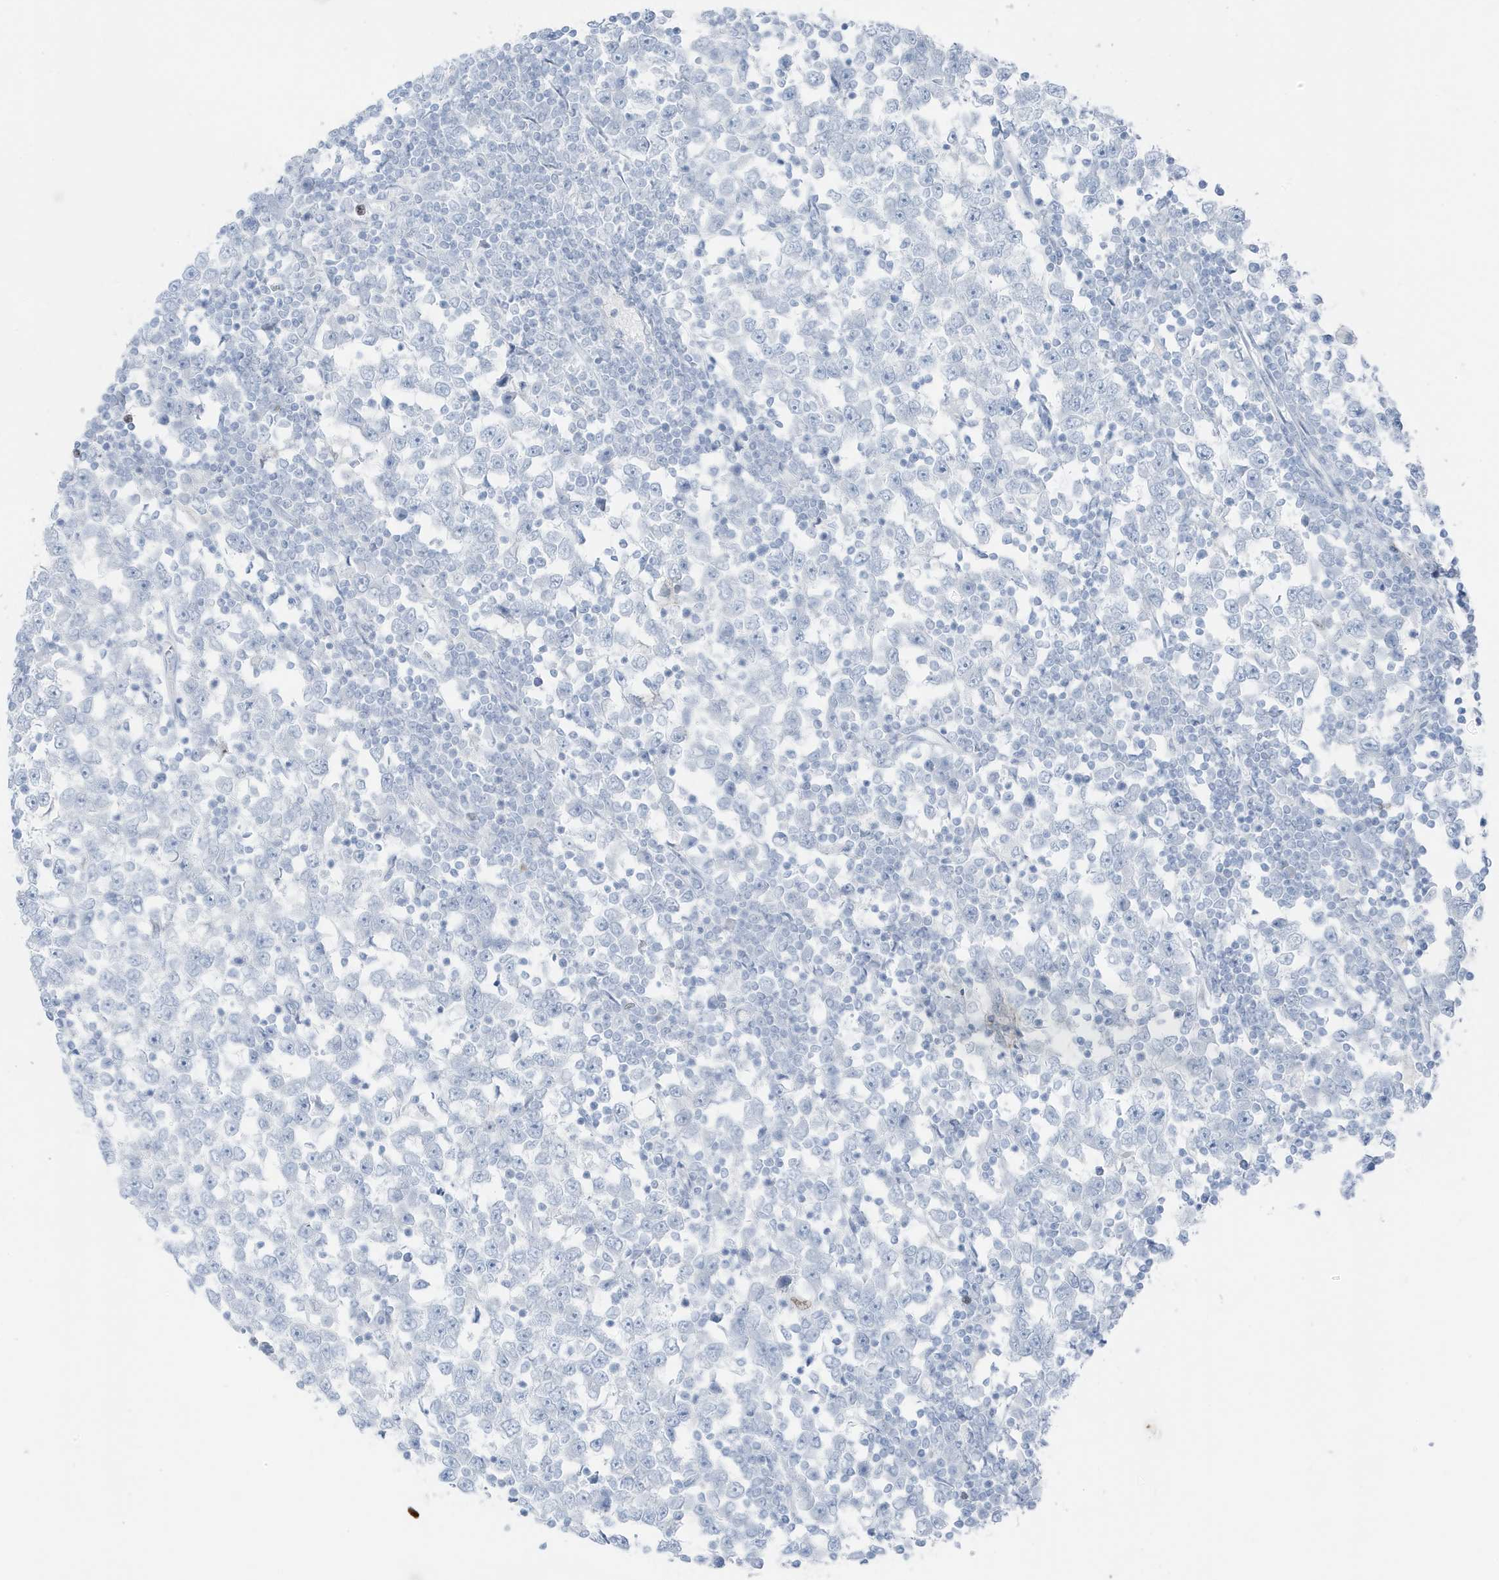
{"staining": {"intensity": "negative", "quantity": "none", "location": "none"}, "tissue": "testis cancer", "cell_type": "Tumor cells", "image_type": "cancer", "snomed": [{"axis": "morphology", "description": "Seminoma, NOS"}, {"axis": "topography", "description": "Testis"}], "caption": "Protein analysis of seminoma (testis) demonstrates no significant staining in tumor cells. (DAB (3,3'-diaminobenzidine) immunohistochemistry (IHC), high magnification).", "gene": "ZFP64", "patient": {"sex": "male", "age": 65}}